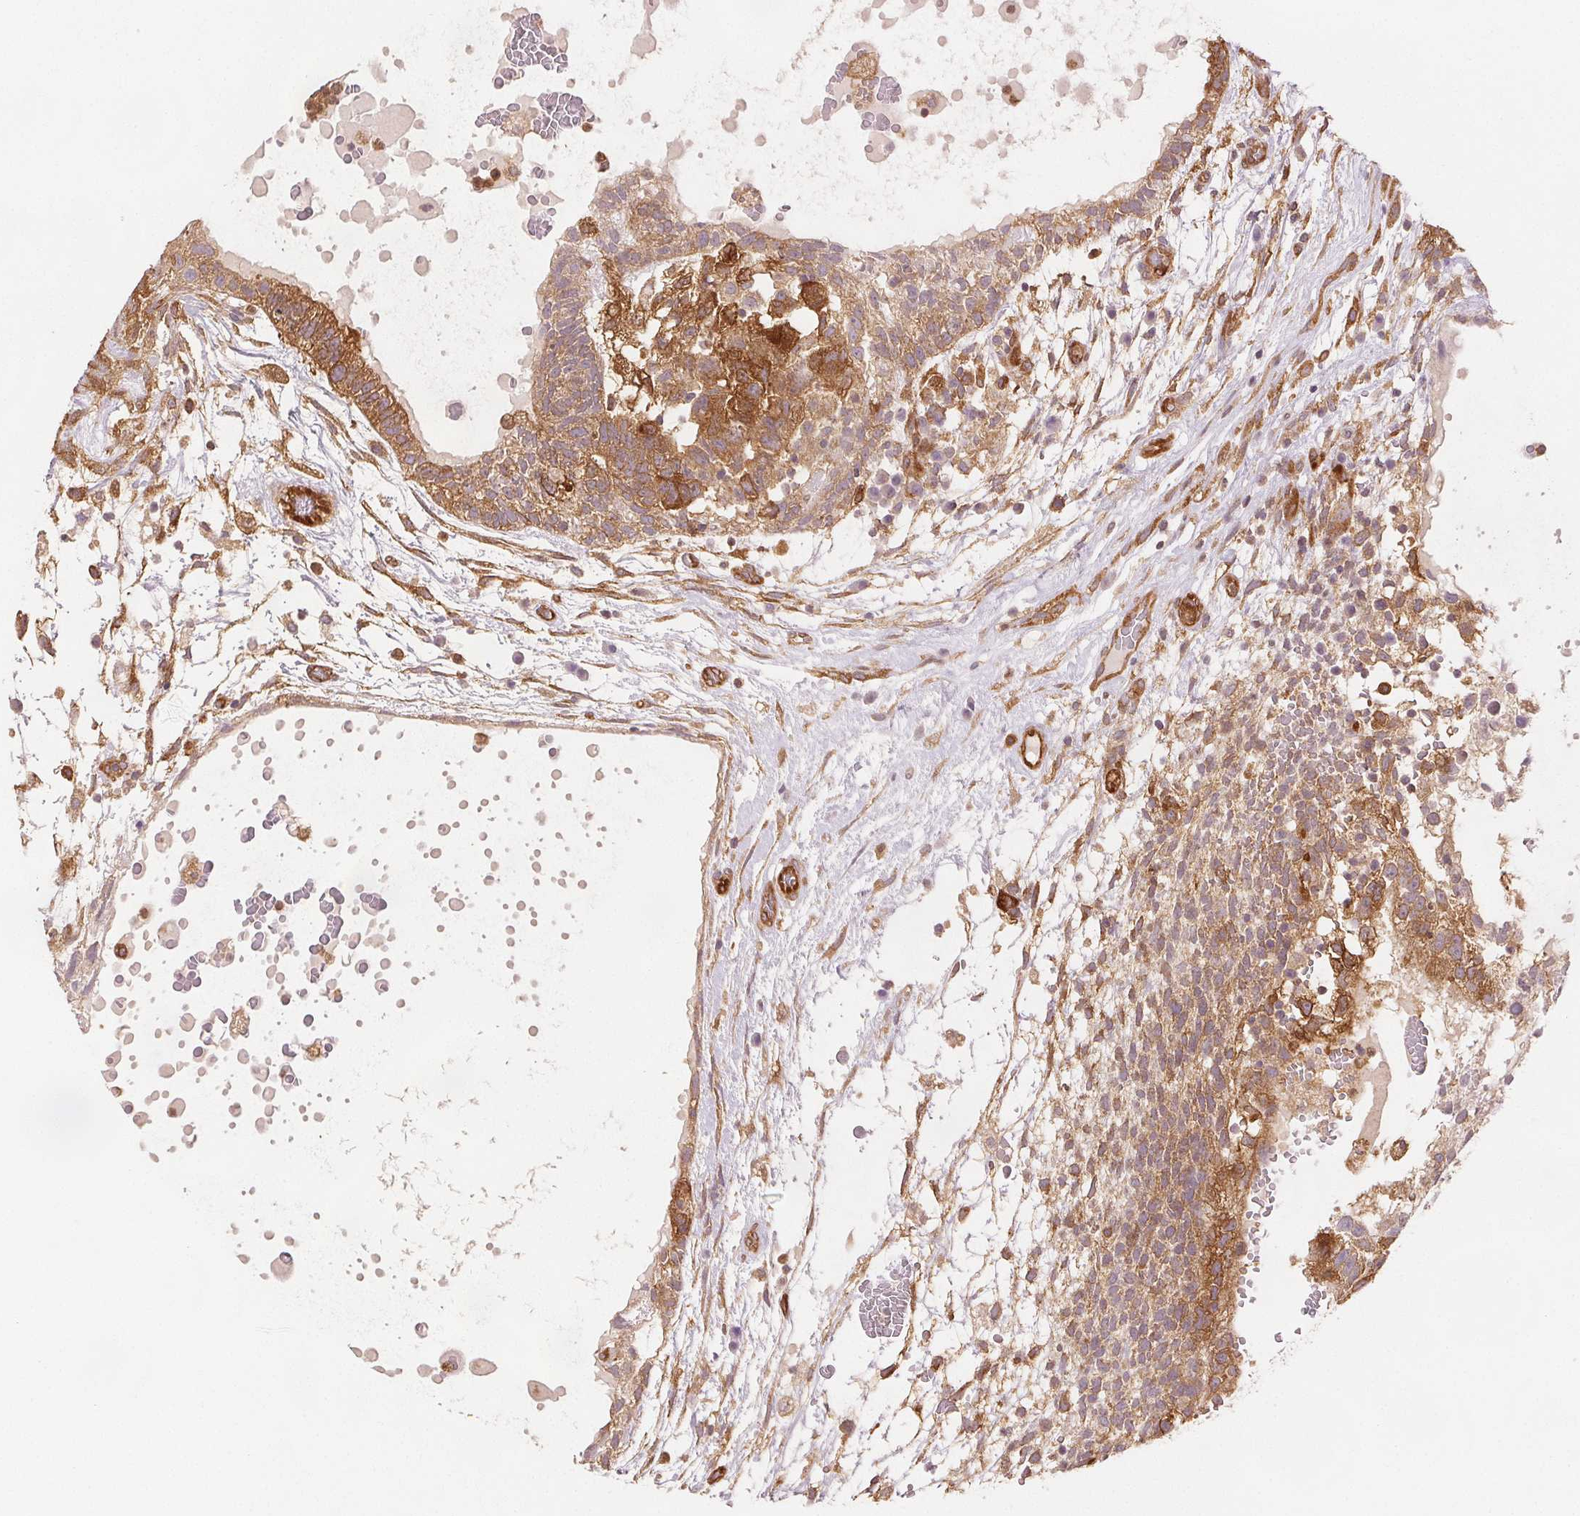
{"staining": {"intensity": "moderate", "quantity": ">75%", "location": "cytoplasmic/membranous"}, "tissue": "testis cancer", "cell_type": "Tumor cells", "image_type": "cancer", "snomed": [{"axis": "morphology", "description": "Normal tissue, NOS"}, {"axis": "morphology", "description": "Carcinoma, Embryonal, NOS"}, {"axis": "topography", "description": "Testis"}], "caption": "The photomicrograph exhibits a brown stain indicating the presence of a protein in the cytoplasmic/membranous of tumor cells in embryonal carcinoma (testis).", "gene": "DIAPH2", "patient": {"sex": "male", "age": 32}}